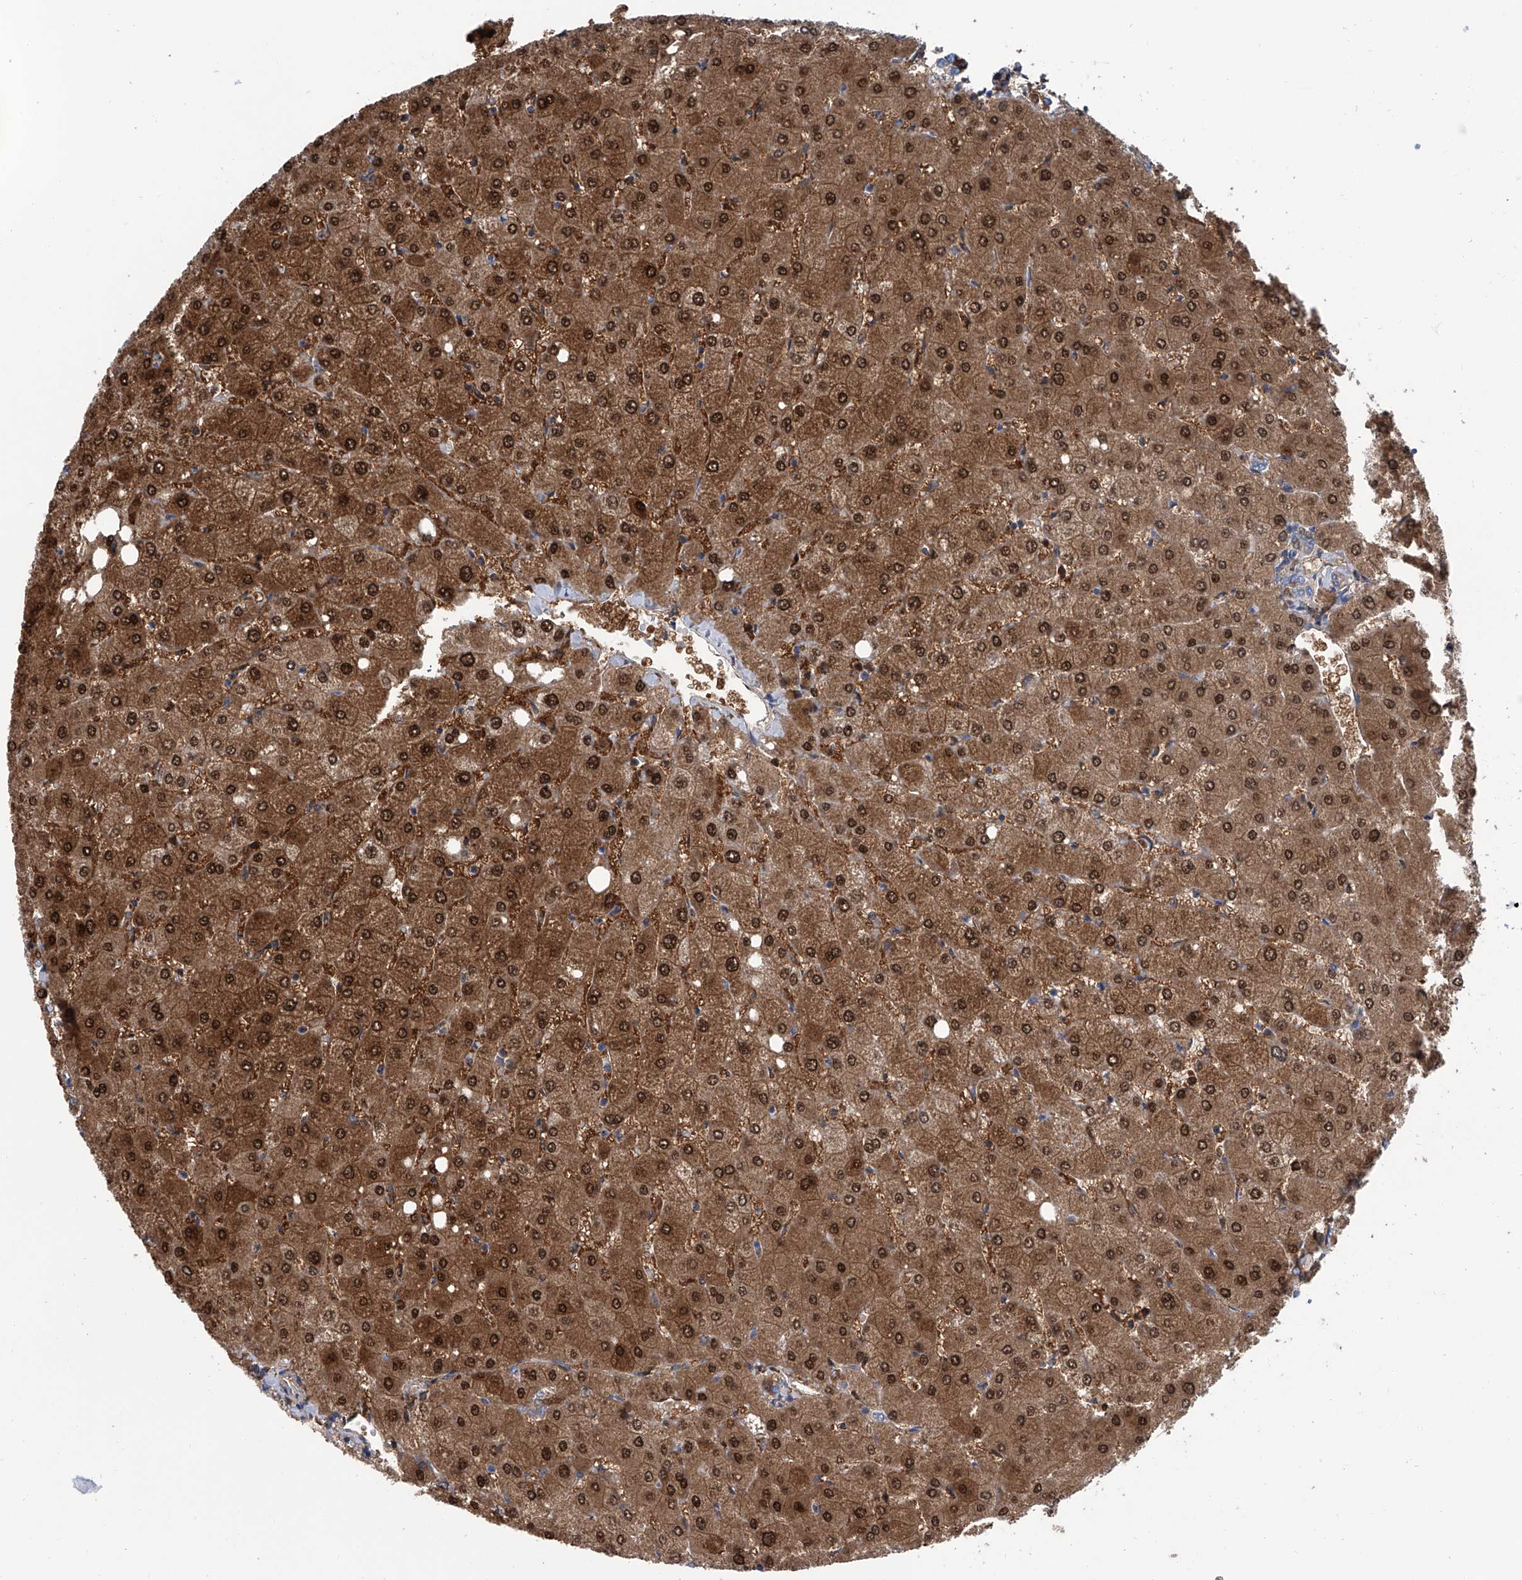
{"staining": {"intensity": "moderate", "quantity": "25%-75%", "location": "cytoplasmic/membranous"}, "tissue": "liver", "cell_type": "Cholangiocytes", "image_type": "normal", "snomed": [{"axis": "morphology", "description": "Normal tissue, NOS"}, {"axis": "topography", "description": "Liver"}], "caption": "The micrograph displays staining of benign liver, revealing moderate cytoplasmic/membranous protein expression (brown color) within cholangiocytes.", "gene": "GPT", "patient": {"sex": "female", "age": 54}}